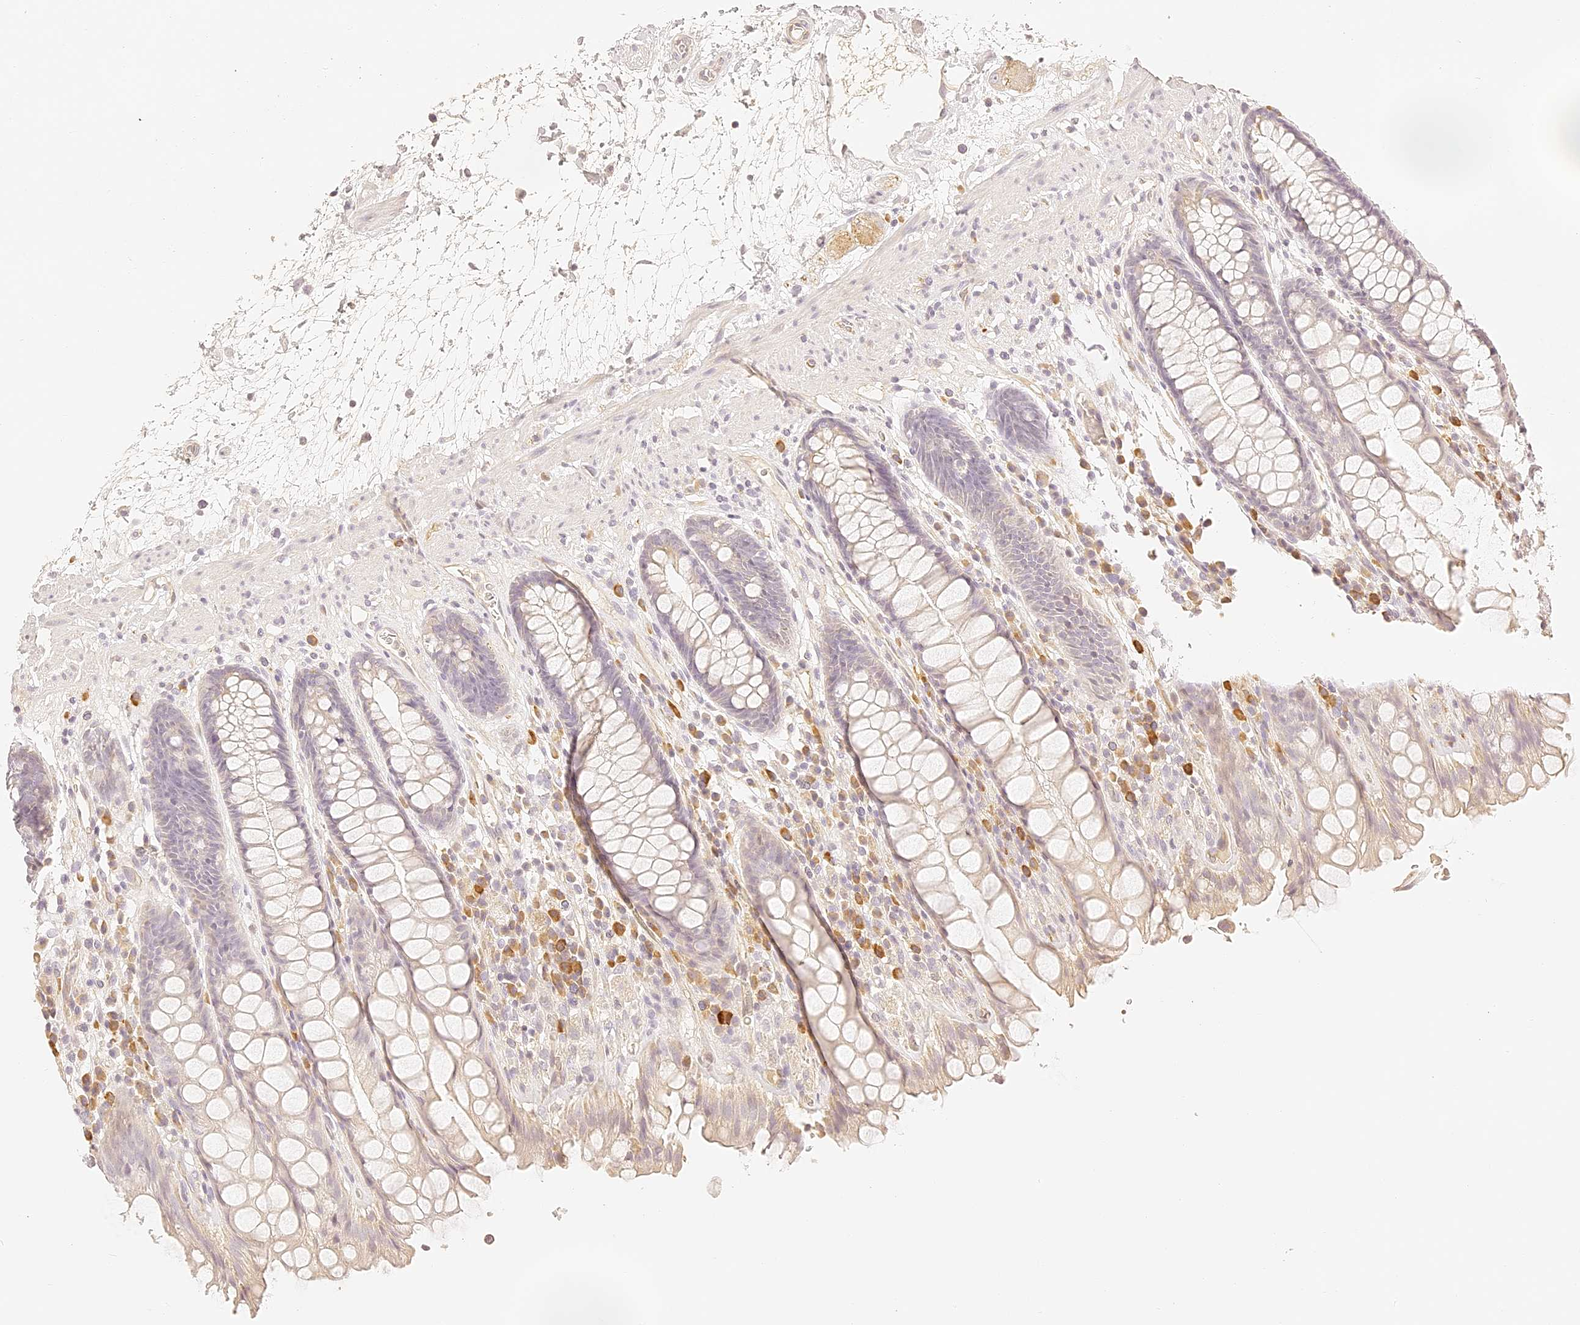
{"staining": {"intensity": "weak", "quantity": "<25%", "location": "cytoplasmic/membranous"}, "tissue": "rectum", "cell_type": "Glandular cells", "image_type": "normal", "snomed": [{"axis": "morphology", "description": "Normal tissue, NOS"}, {"axis": "topography", "description": "Rectum"}], "caption": "This is an immunohistochemistry photomicrograph of unremarkable rectum. There is no expression in glandular cells.", "gene": "TRIM45", "patient": {"sex": "male", "age": 64}}